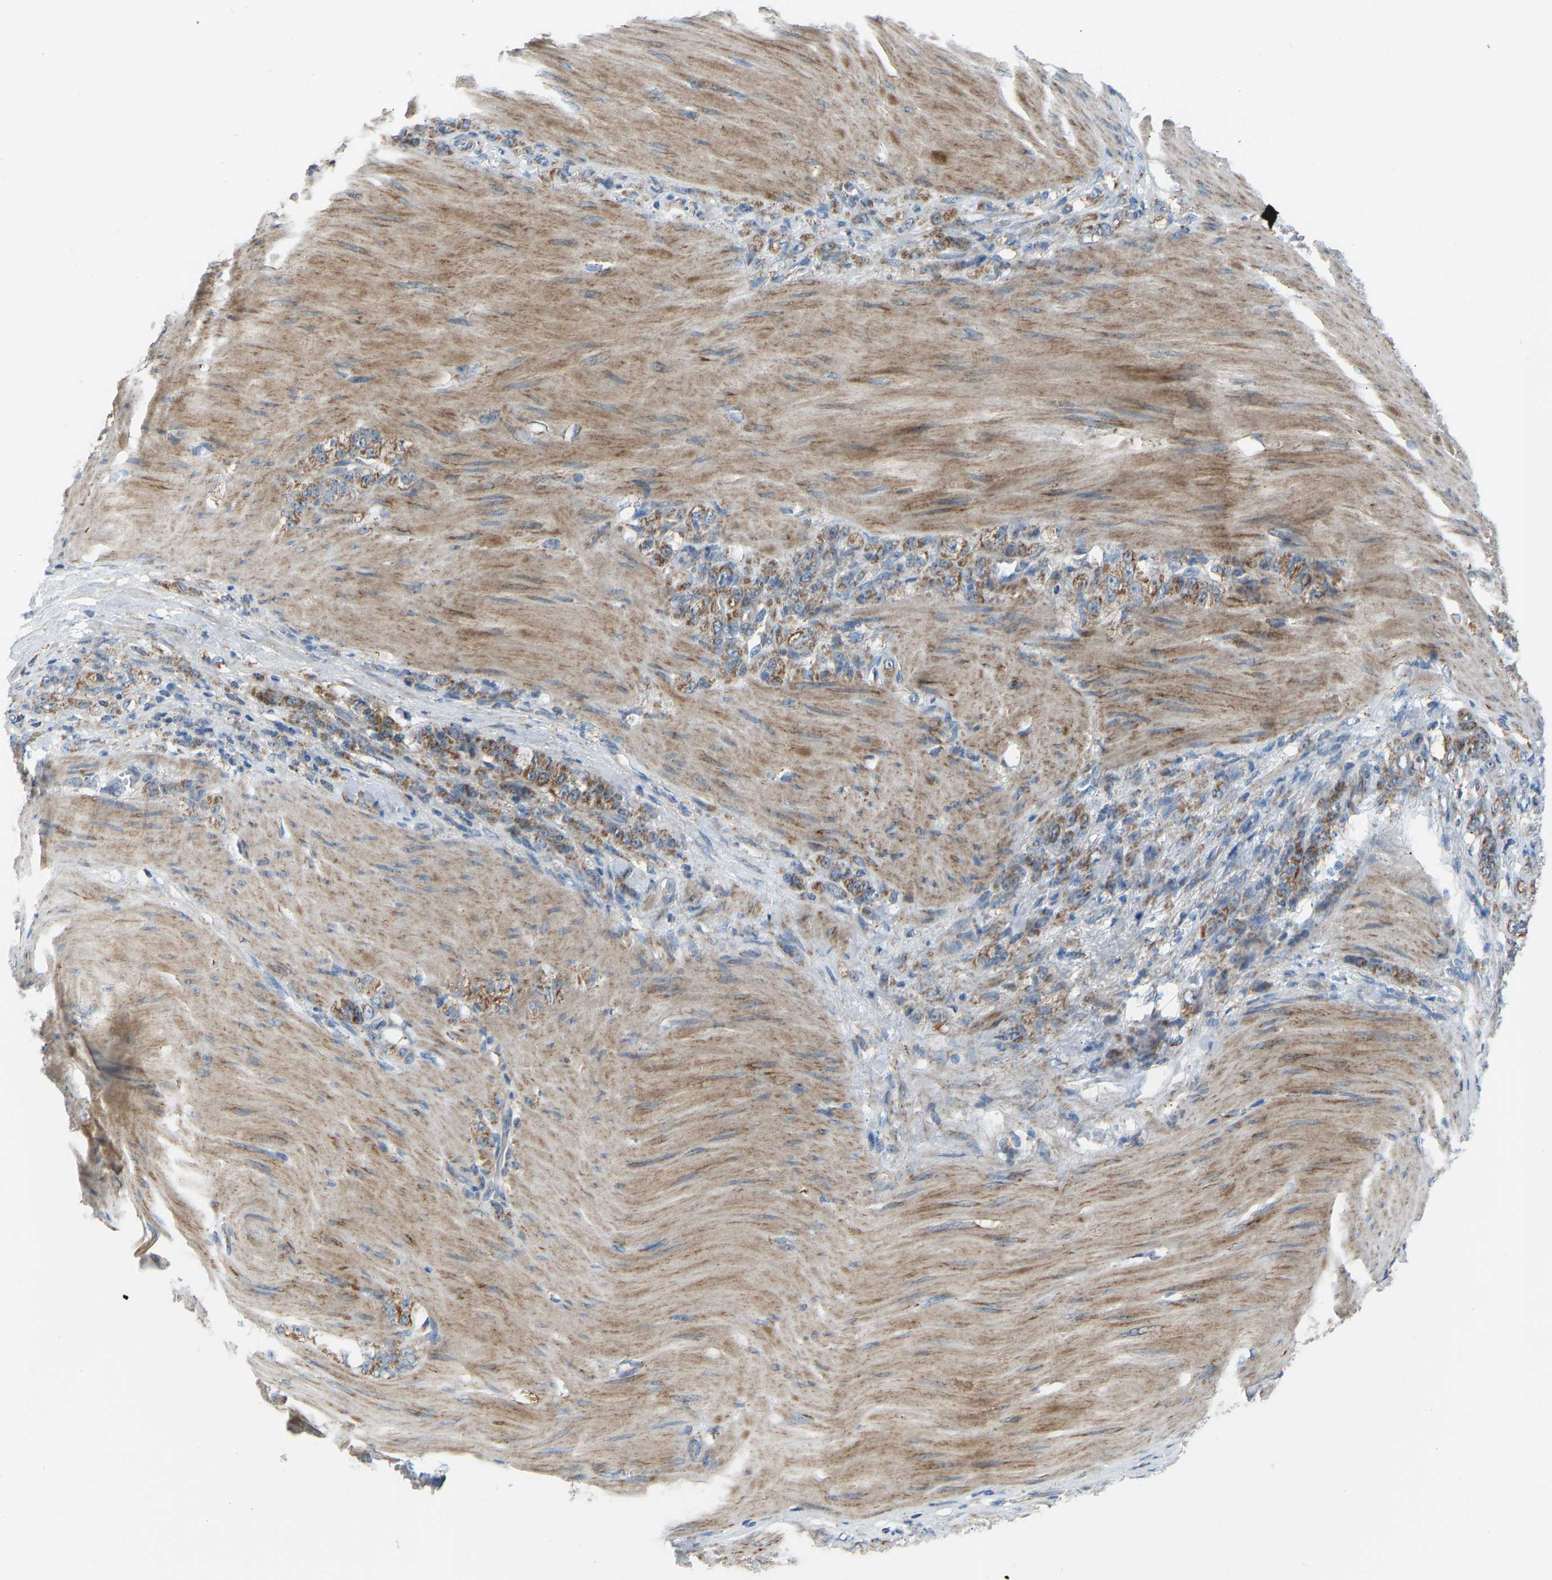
{"staining": {"intensity": "moderate", "quantity": ">75%", "location": "cytoplasmic/membranous"}, "tissue": "stomach cancer", "cell_type": "Tumor cells", "image_type": "cancer", "snomed": [{"axis": "morphology", "description": "Normal tissue, NOS"}, {"axis": "morphology", "description": "Adenocarcinoma, NOS"}, {"axis": "topography", "description": "Stomach"}], "caption": "Protein analysis of stomach cancer tissue demonstrates moderate cytoplasmic/membranous positivity in about >75% of tumor cells. (IHC, brightfield microscopy, high magnification).", "gene": "SMIM20", "patient": {"sex": "male", "age": 82}}